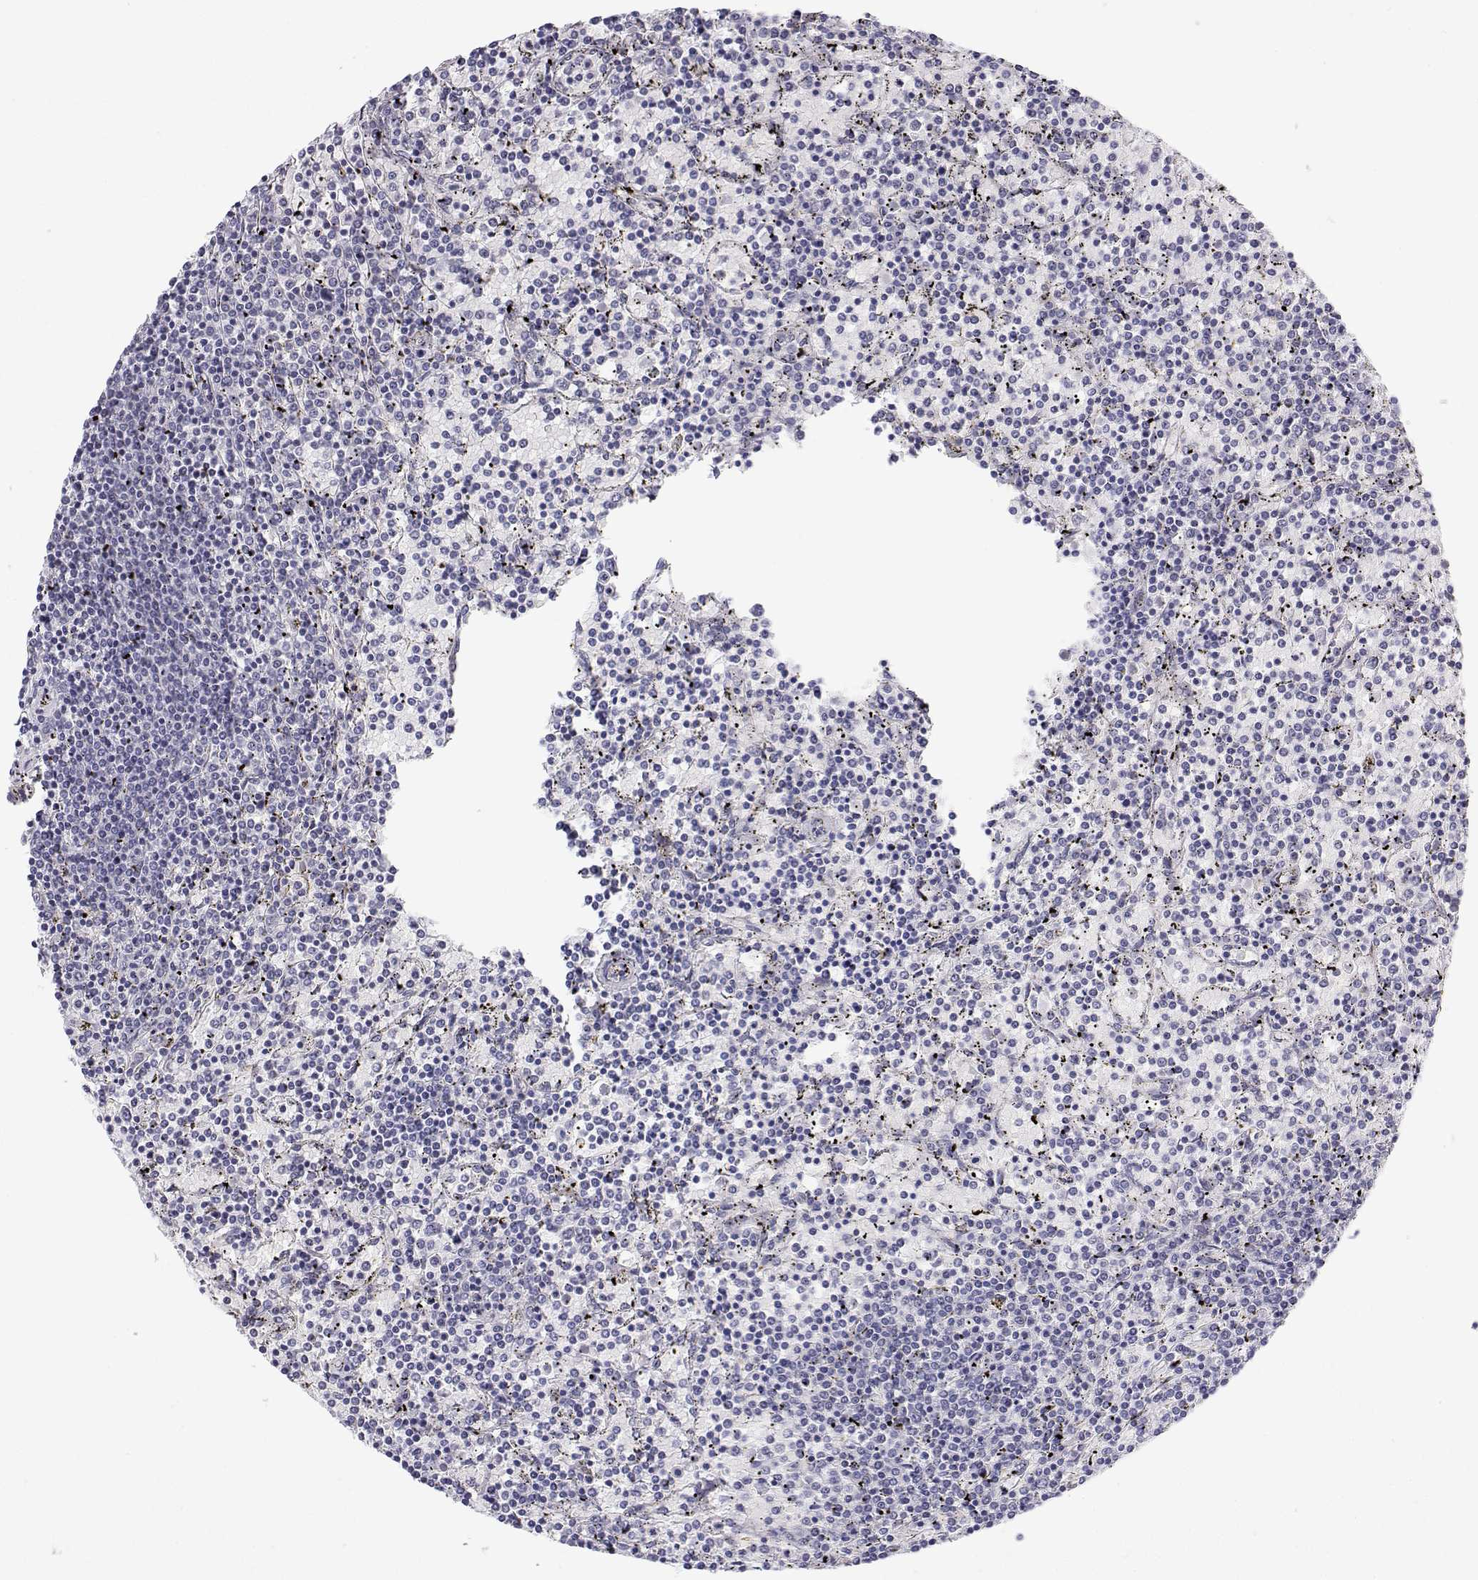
{"staining": {"intensity": "negative", "quantity": "none", "location": "none"}, "tissue": "lymphoma", "cell_type": "Tumor cells", "image_type": "cancer", "snomed": [{"axis": "morphology", "description": "Malignant lymphoma, non-Hodgkin's type, Low grade"}, {"axis": "topography", "description": "Spleen"}], "caption": "A high-resolution image shows immunohistochemistry (IHC) staining of lymphoma, which shows no significant staining in tumor cells.", "gene": "ANKRD65", "patient": {"sex": "female", "age": 77}}